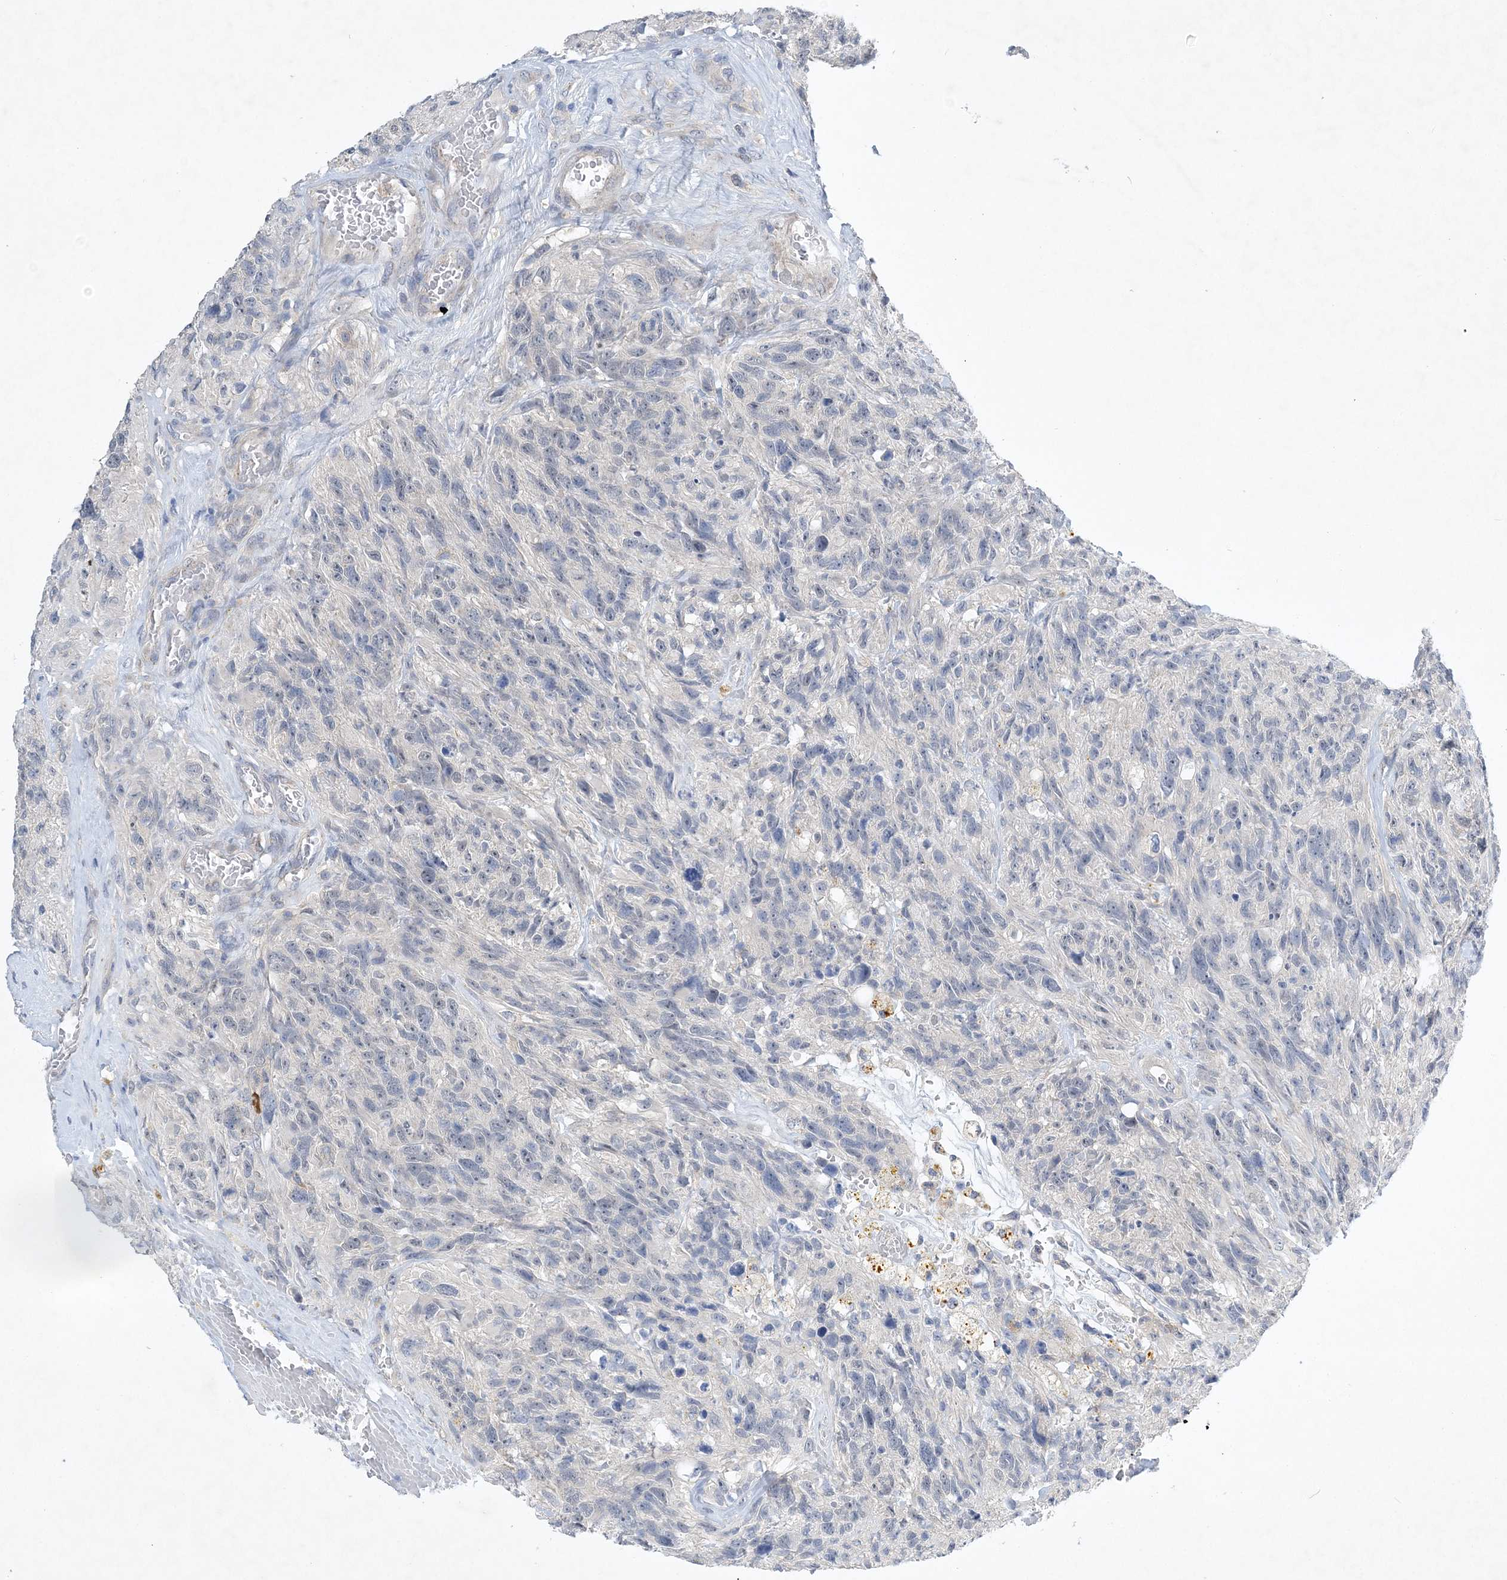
{"staining": {"intensity": "negative", "quantity": "none", "location": "none"}, "tissue": "glioma", "cell_type": "Tumor cells", "image_type": "cancer", "snomed": [{"axis": "morphology", "description": "Glioma, malignant, High grade"}, {"axis": "topography", "description": "Brain"}], "caption": "IHC histopathology image of glioma stained for a protein (brown), which shows no expression in tumor cells.", "gene": "ANKRD35", "patient": {"sex": "male", "age": 69}}